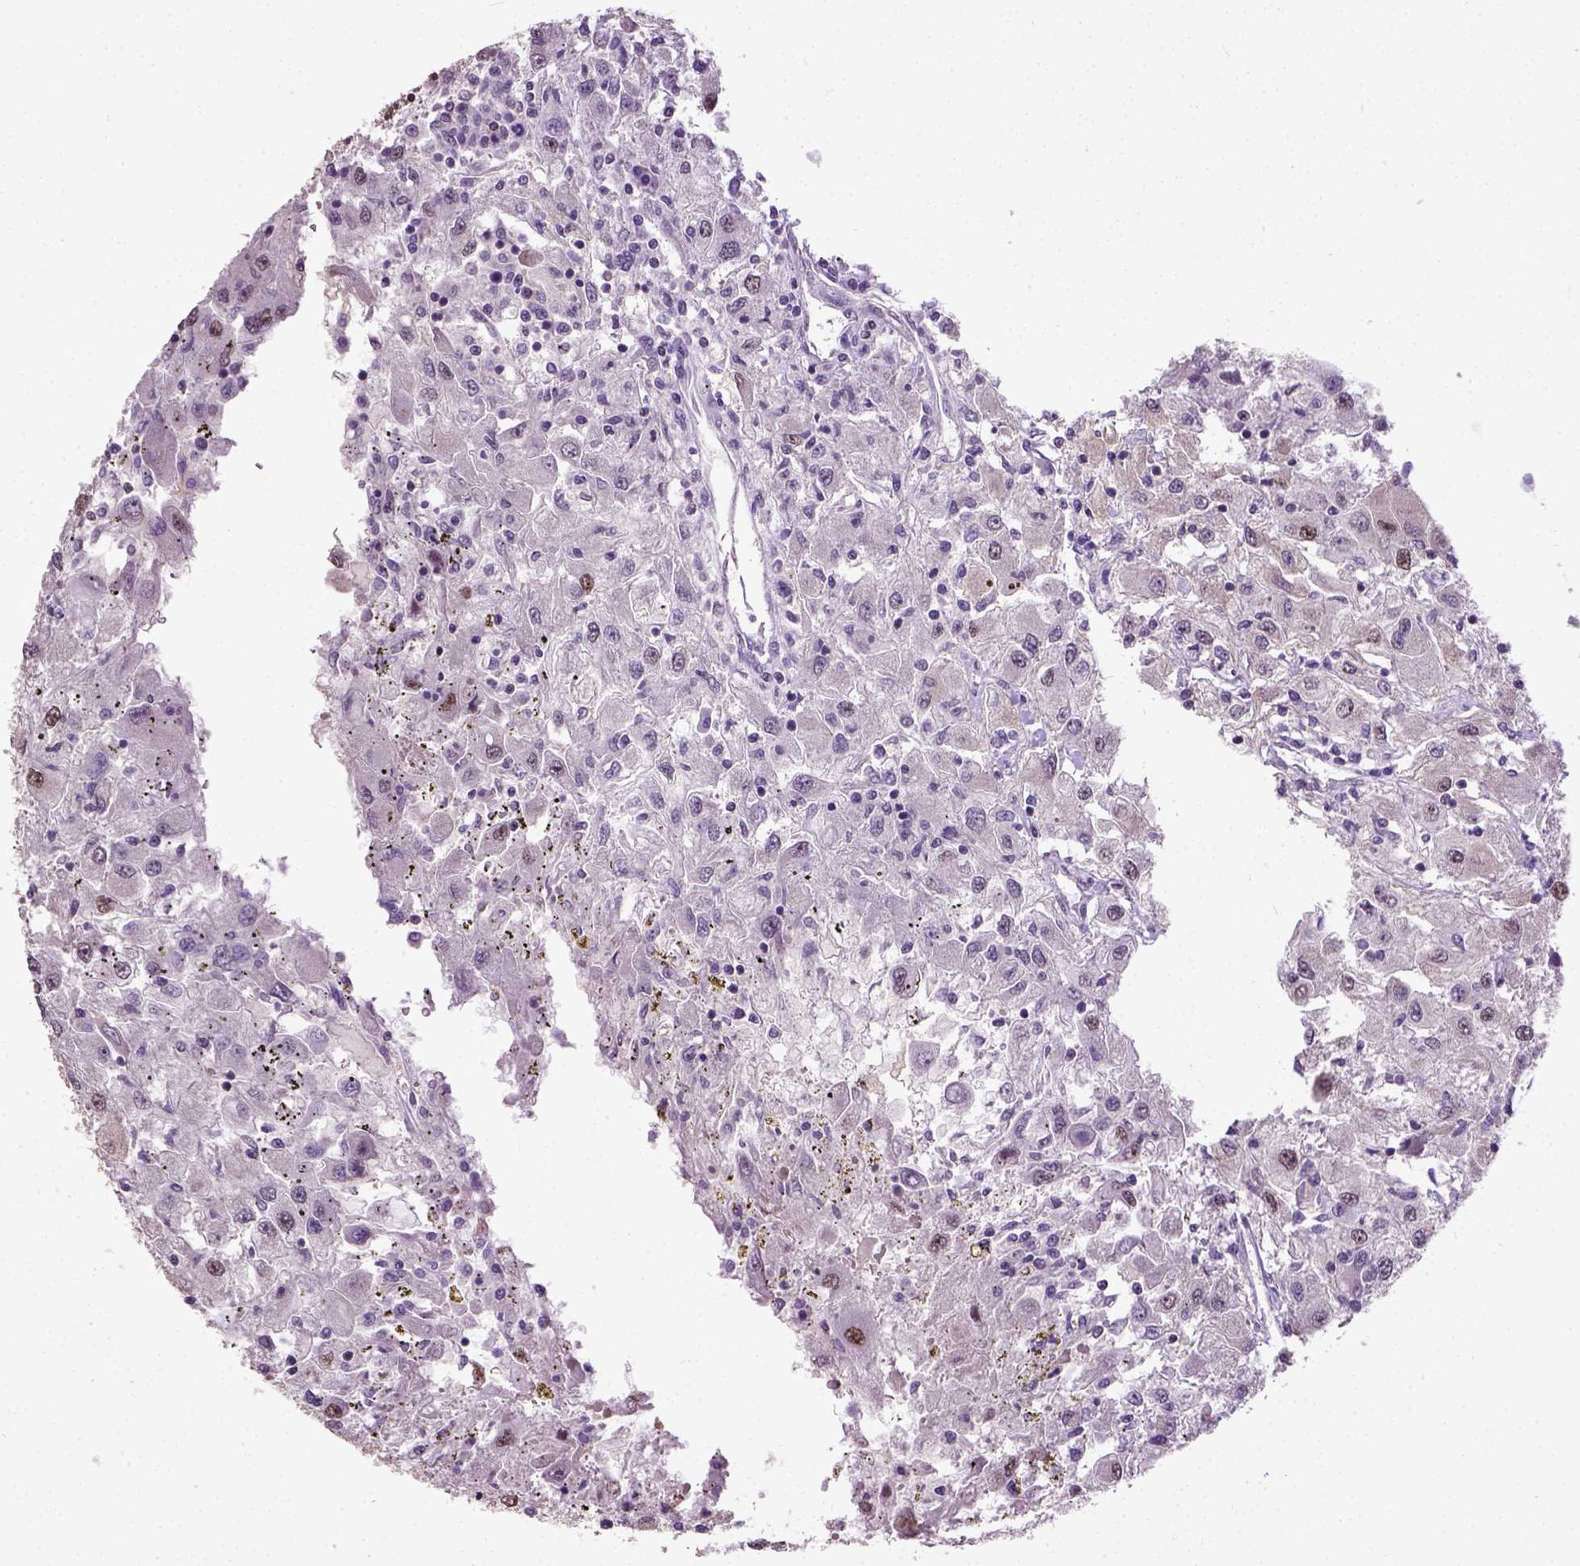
{"staining": {"intensity": "moderate", "quantity": "25%-75%", "location": "nuclear"}, "tissue": "renal cancer", "cell_type": "Tumor cells", "image_type": "cancer", "snomed": [{"axis": "morphology", "description": "Adenocarcinoma, NOS"}, {"axis": "topography", "description": "Kidney"}], "caption": "Tumor cells show medium levels of moderate nuclear positivity in approximately 25%-75% of cells in human renal cancer.", "gene": "UBA3", "patient": {"sex": "female", "age": 67}}